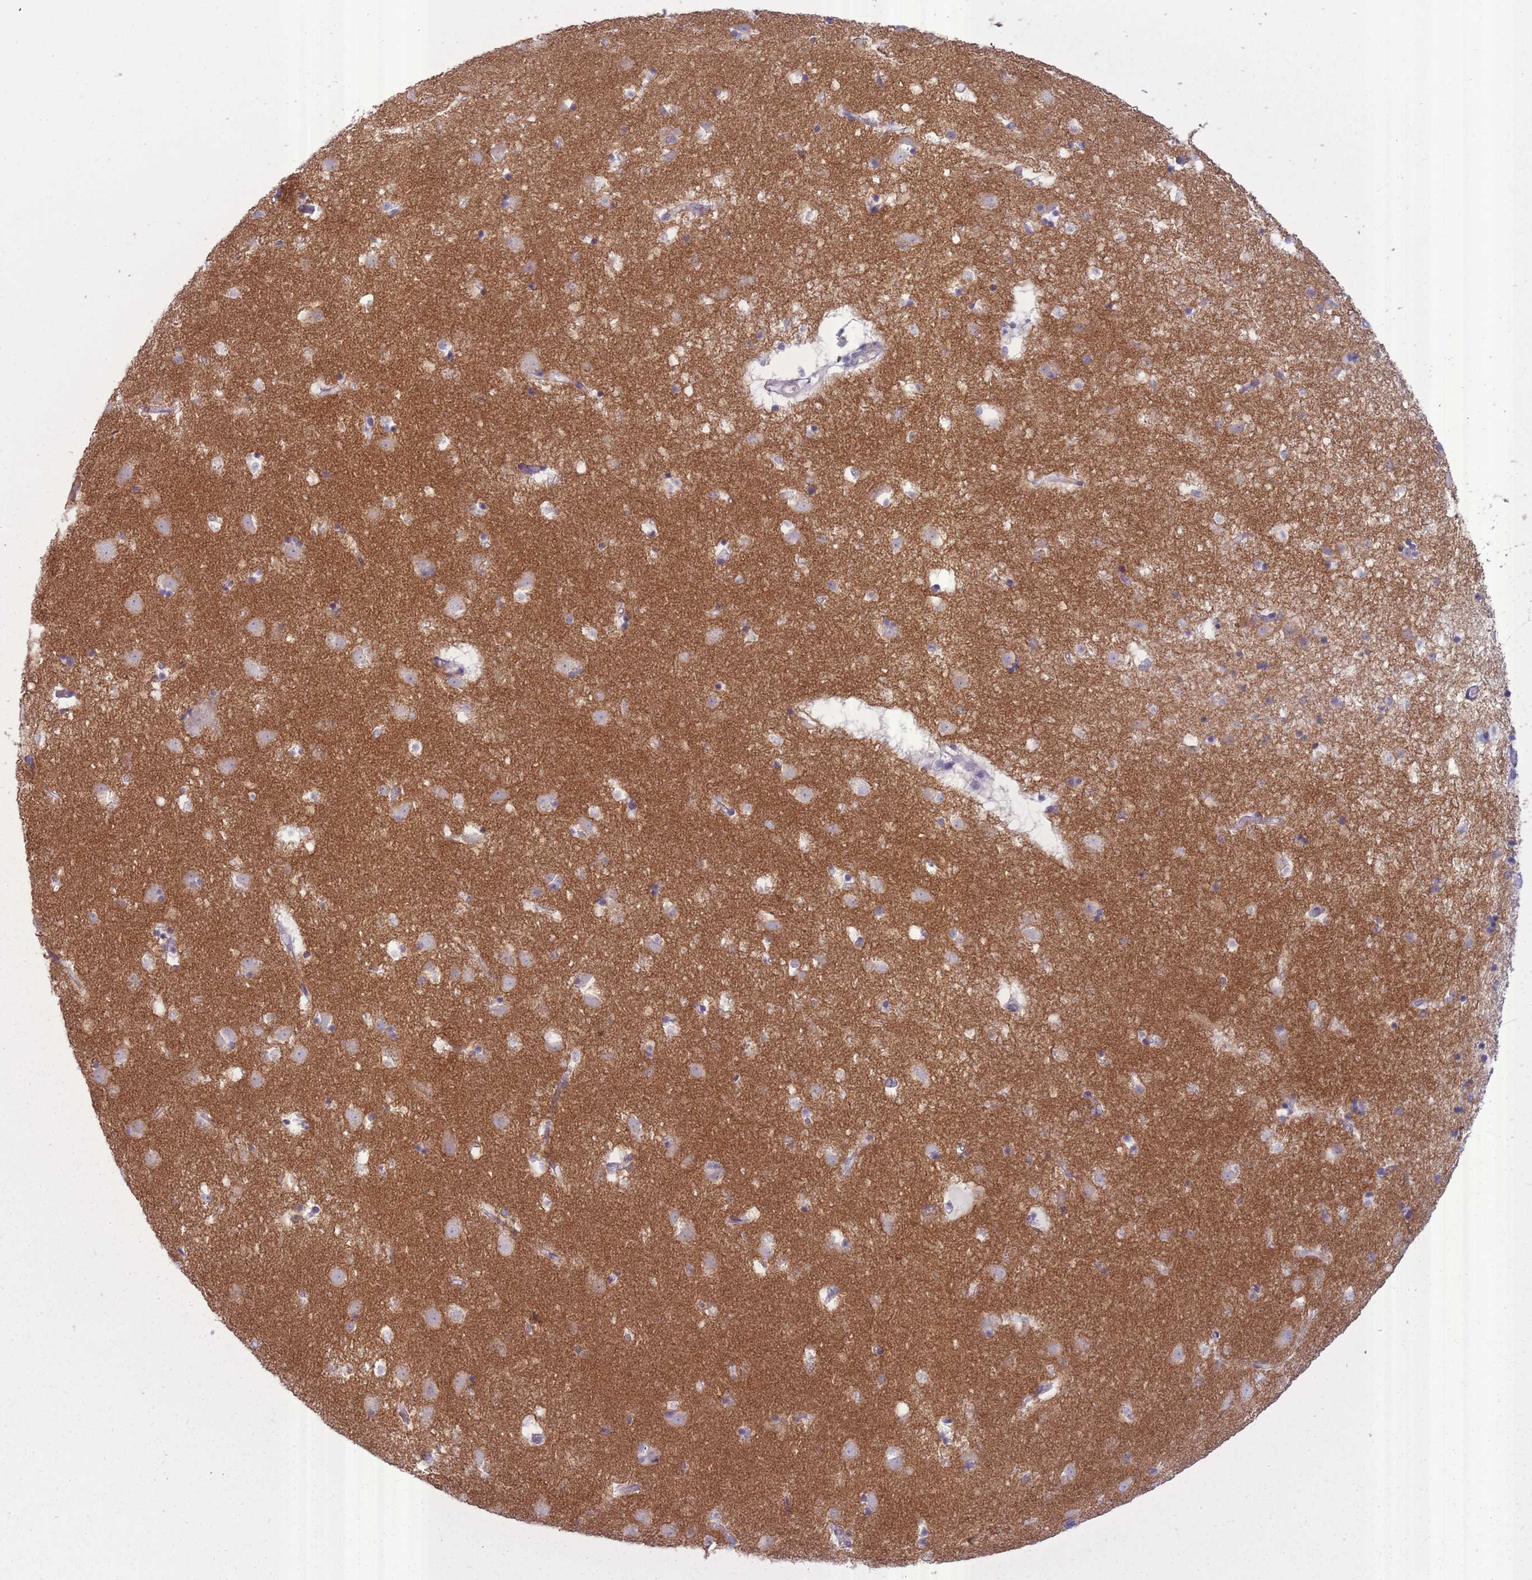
{"staining": {"intensity": "weak", "quantity": "<25%", "location": "cytoplasmic/membranous"}, "tissue": "caudate", "cell_type": "Glial cells", "image_type": "normal", "snomed": [{"axis": "morphology", "description": "Normal tissue, NOS"}, {"axis": "topography", "description": "Lateral ventricle wall"}], "caption": "This is an immunohistochemistry histopathology image of normal human caudate. There is no expression in glial cells.", "gene": "SLC8A2", "patient": {"sex": "male", "age": 58}}